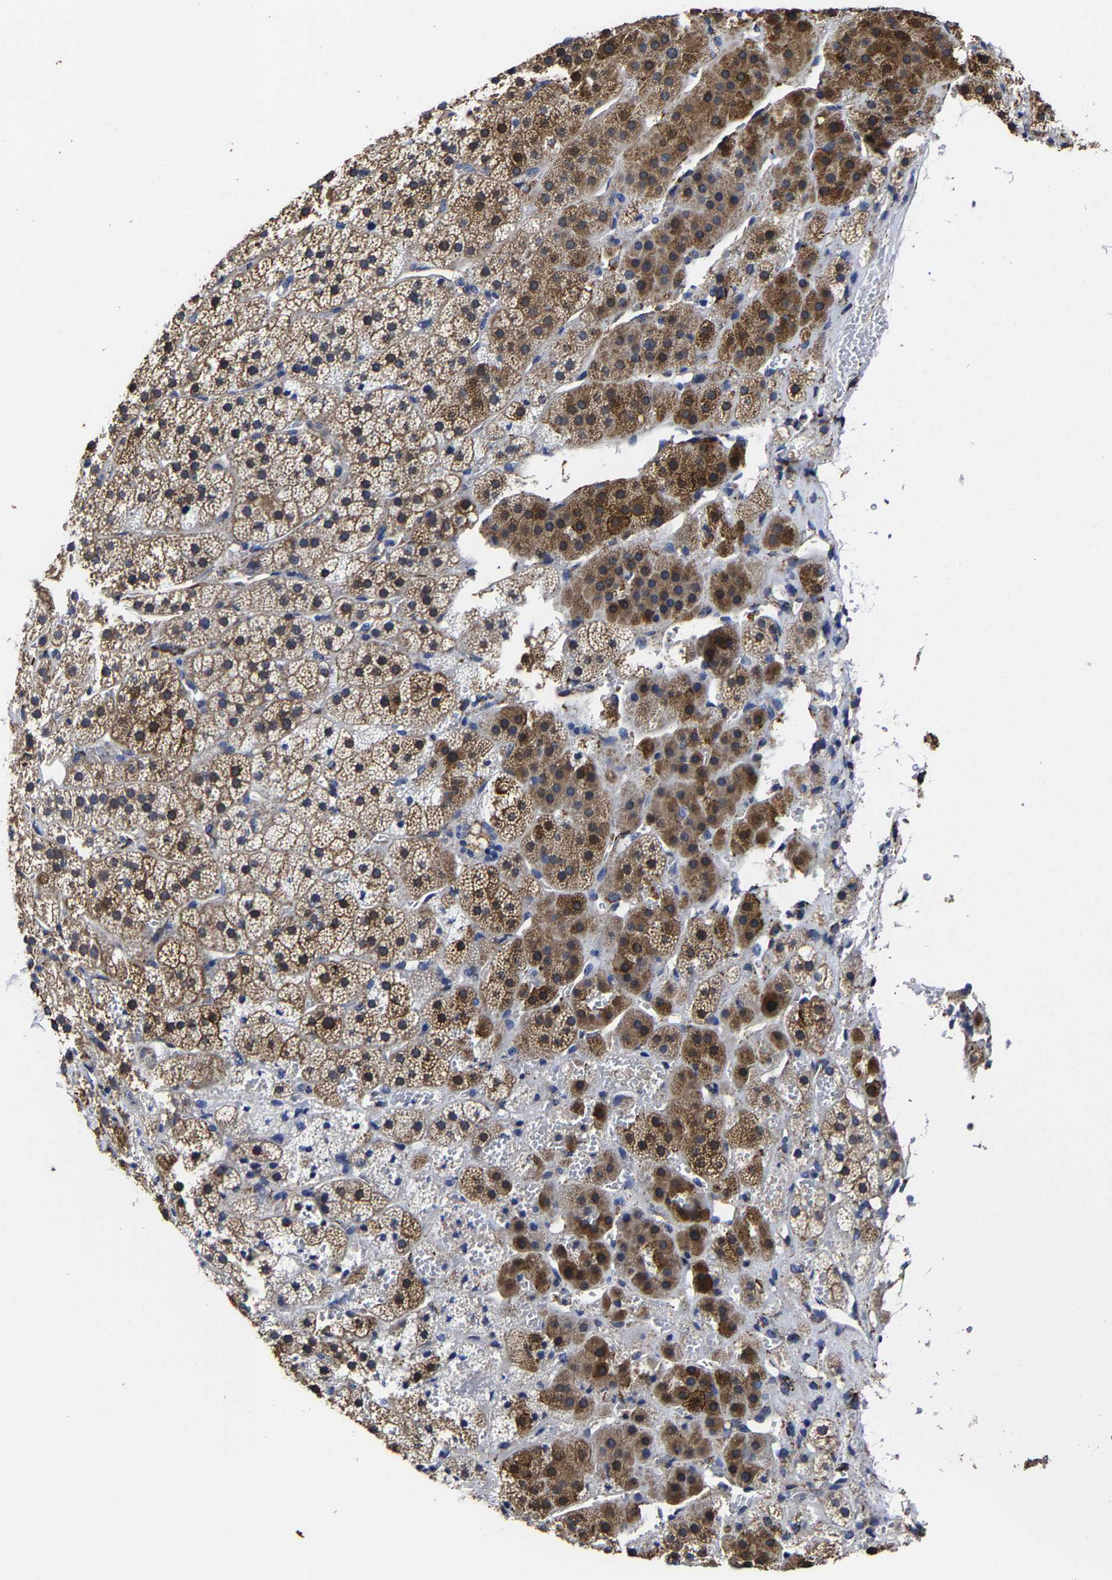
{"staining": {"intensity": "moderate", "quantity": ">75%", "location": "cytoplasmic/membranous"}, "tissue": "adrenal gland", "cell_type": "Glandular cells", "image_type": "normal", "snomed": [{"axis": "morphology", "description": "Normal tissue, NOS"}, {"axis": "topography", "description": "Adrenal gland"}], "caption": "Immunohistochemical staining of benign adrenal gland displays >75% levels of moderate cytoplasmic/membranous protein expression in approximately >75% of glandular cells. The protein is shown in brown color, while the nuclei are stained blue.", "gene": "AASS", "patient": {"sex": "female", "age": 44}}